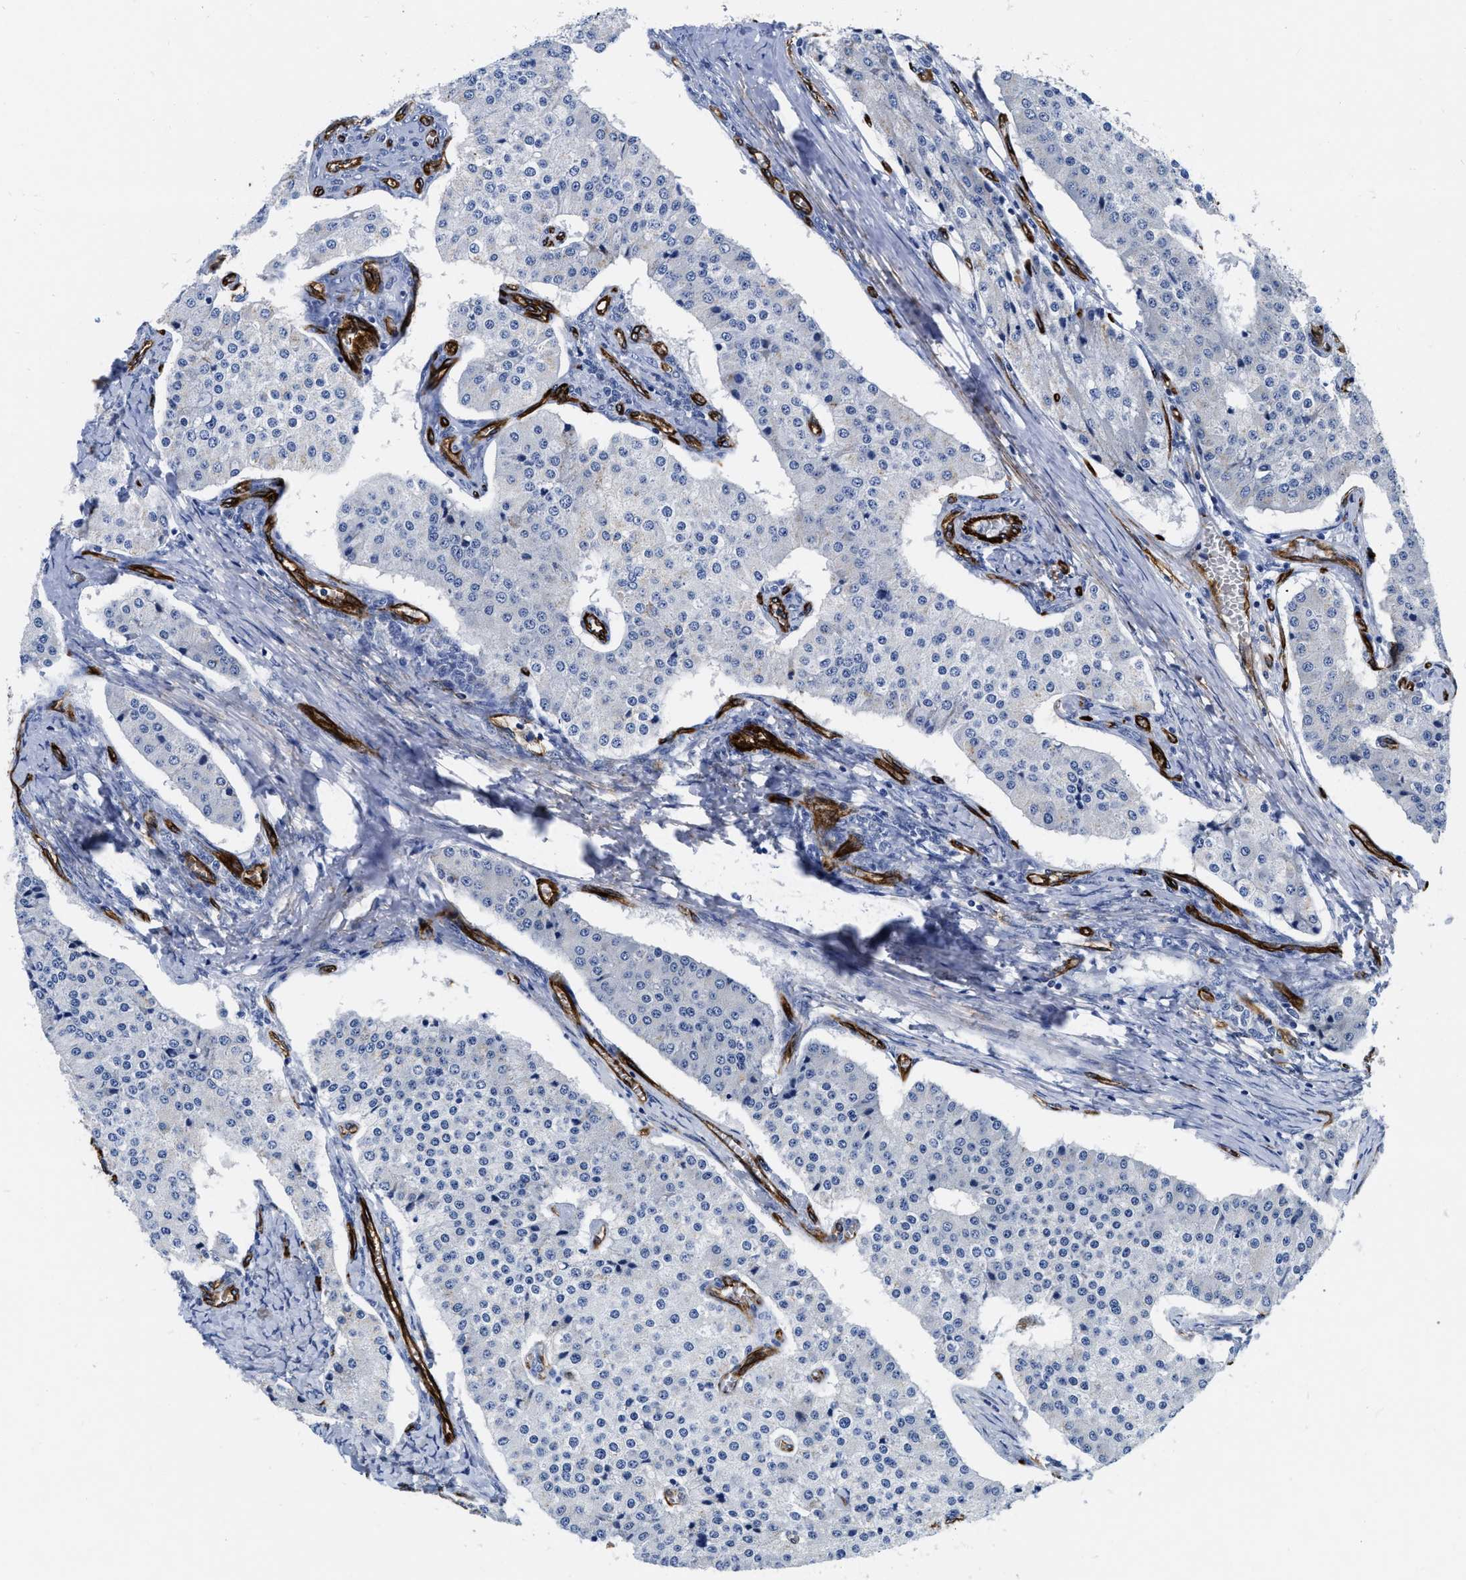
{"staining": {"intensity": "negative", "quantity": "none", "location": "none"}, "tissue": "carcinoid", "cell_type": "Tumor cells", "image_type": "cancer", "snomed": [{"axis": "morphology", "description": "Carcinoid, malignant, NOS"}, {"axis": "topography", "description": "Colon"}], "caption": "Human carcinoid stained for a protein using immunohistochemistry (IHC) exhibits no positivity in tumor cells.", "gene": "TVP23B", "patient": {"sex": "female", "age": 52}}